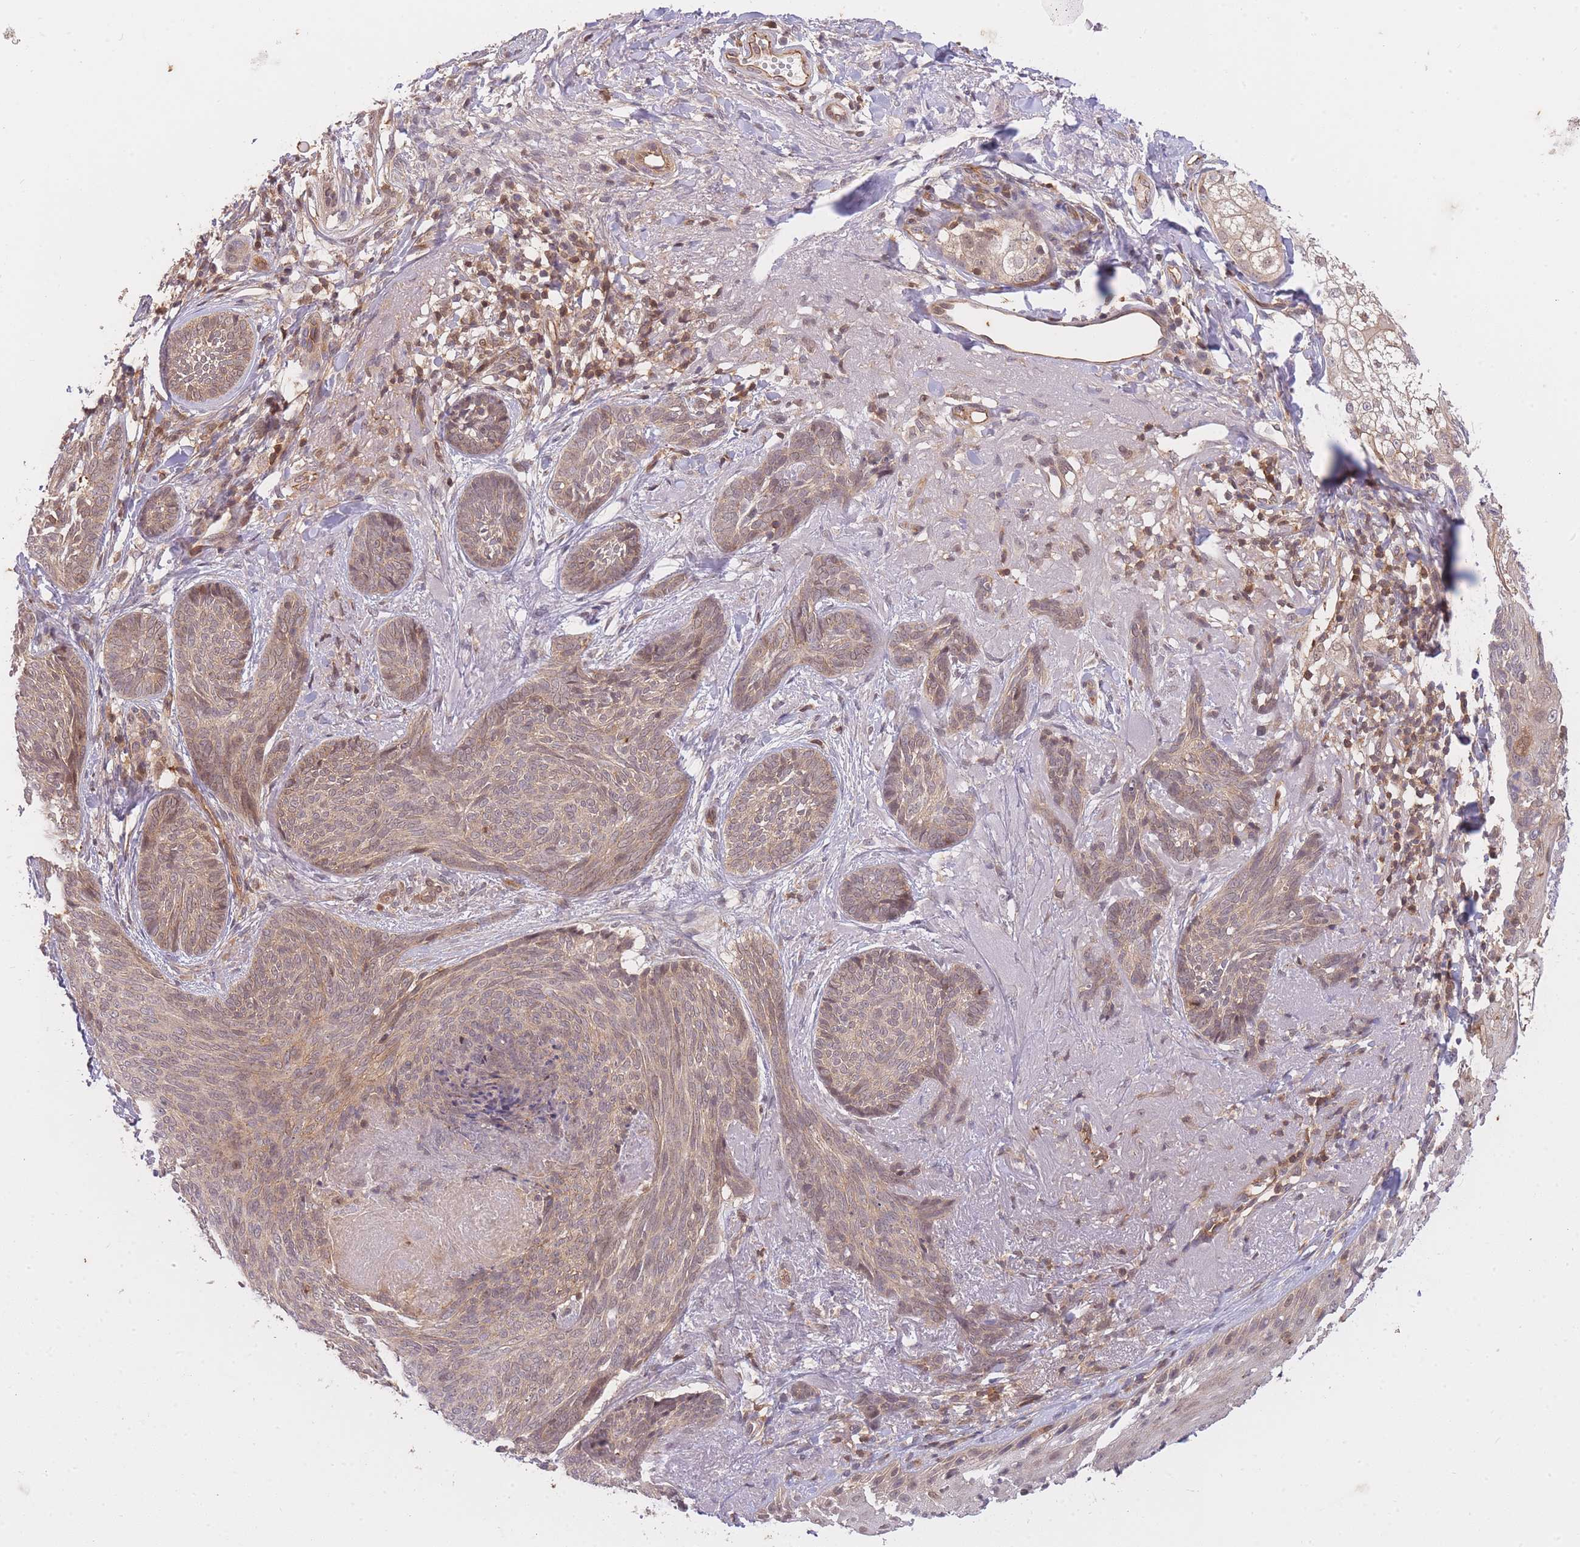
{"staining": {"intensity": "weak", "quantity": ">75%", "location": "cytoplasmic/membranous,nuclear"}, "tissue": "skin cancer", "cell_type": "Tumor cells", "image_type": "cancer", "snomed": [{"axis": "morphology", "description": "Basal cell carcinoma"}, {"axis": "topography", "description": "Skin"}], "caption": "Protein staining of basal cell carcinoma (skin) tissue displays weak cytoplasmic/membranous and nuclear positivity in approximately >75% of tumor cells. The protein of interest is stained brown, and the nuclei are stained in blue (DAB (3,3'-diaminobenzidine) IHC with brightfield microscopy, high magnification).", "gene": "ST8SIA4", "patient": {"sex": "female", "age": 86}}